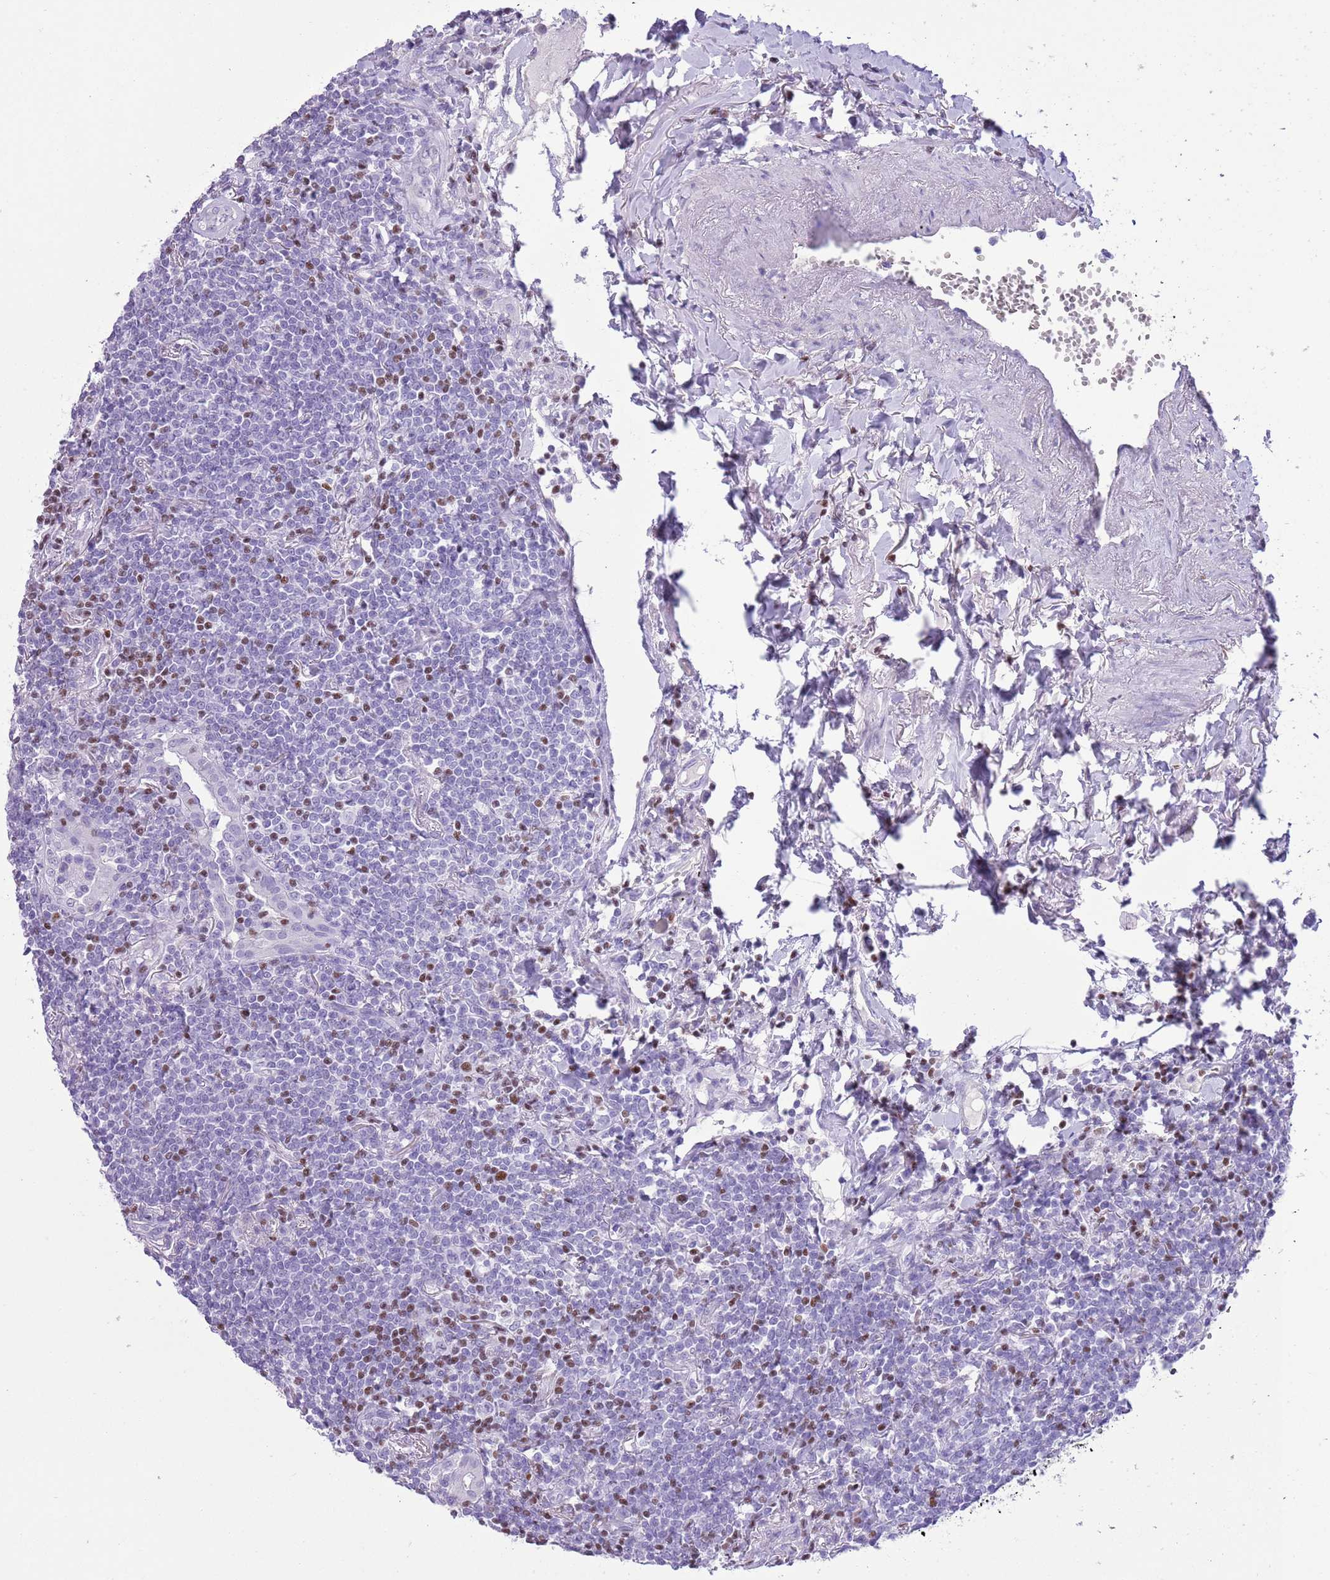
{"staining": {"intensity": "negative", "quantity": "none", "location": "none"}, "tissue": "lymphoma", "cell_type": "Tumor cells", "image_type": "cancer", "snomed": [{"axis": "morphology", "description": "Malignant lymphoma, non-Hodgkin's type, Low grade"}, {"axis": "topography", "description": "Lung"}], "caption": "Immunohistochemistry (IHC) of malignant lymphoma, non-Hodgkin's type (low-grade) exhibits no expression in tumor cells. (Brightfield microscopy of DAB immunohistochemistry (IHC) at high magnification).", "gene": "BCL11B", "patient": {"sex": "female", "age": 71}}